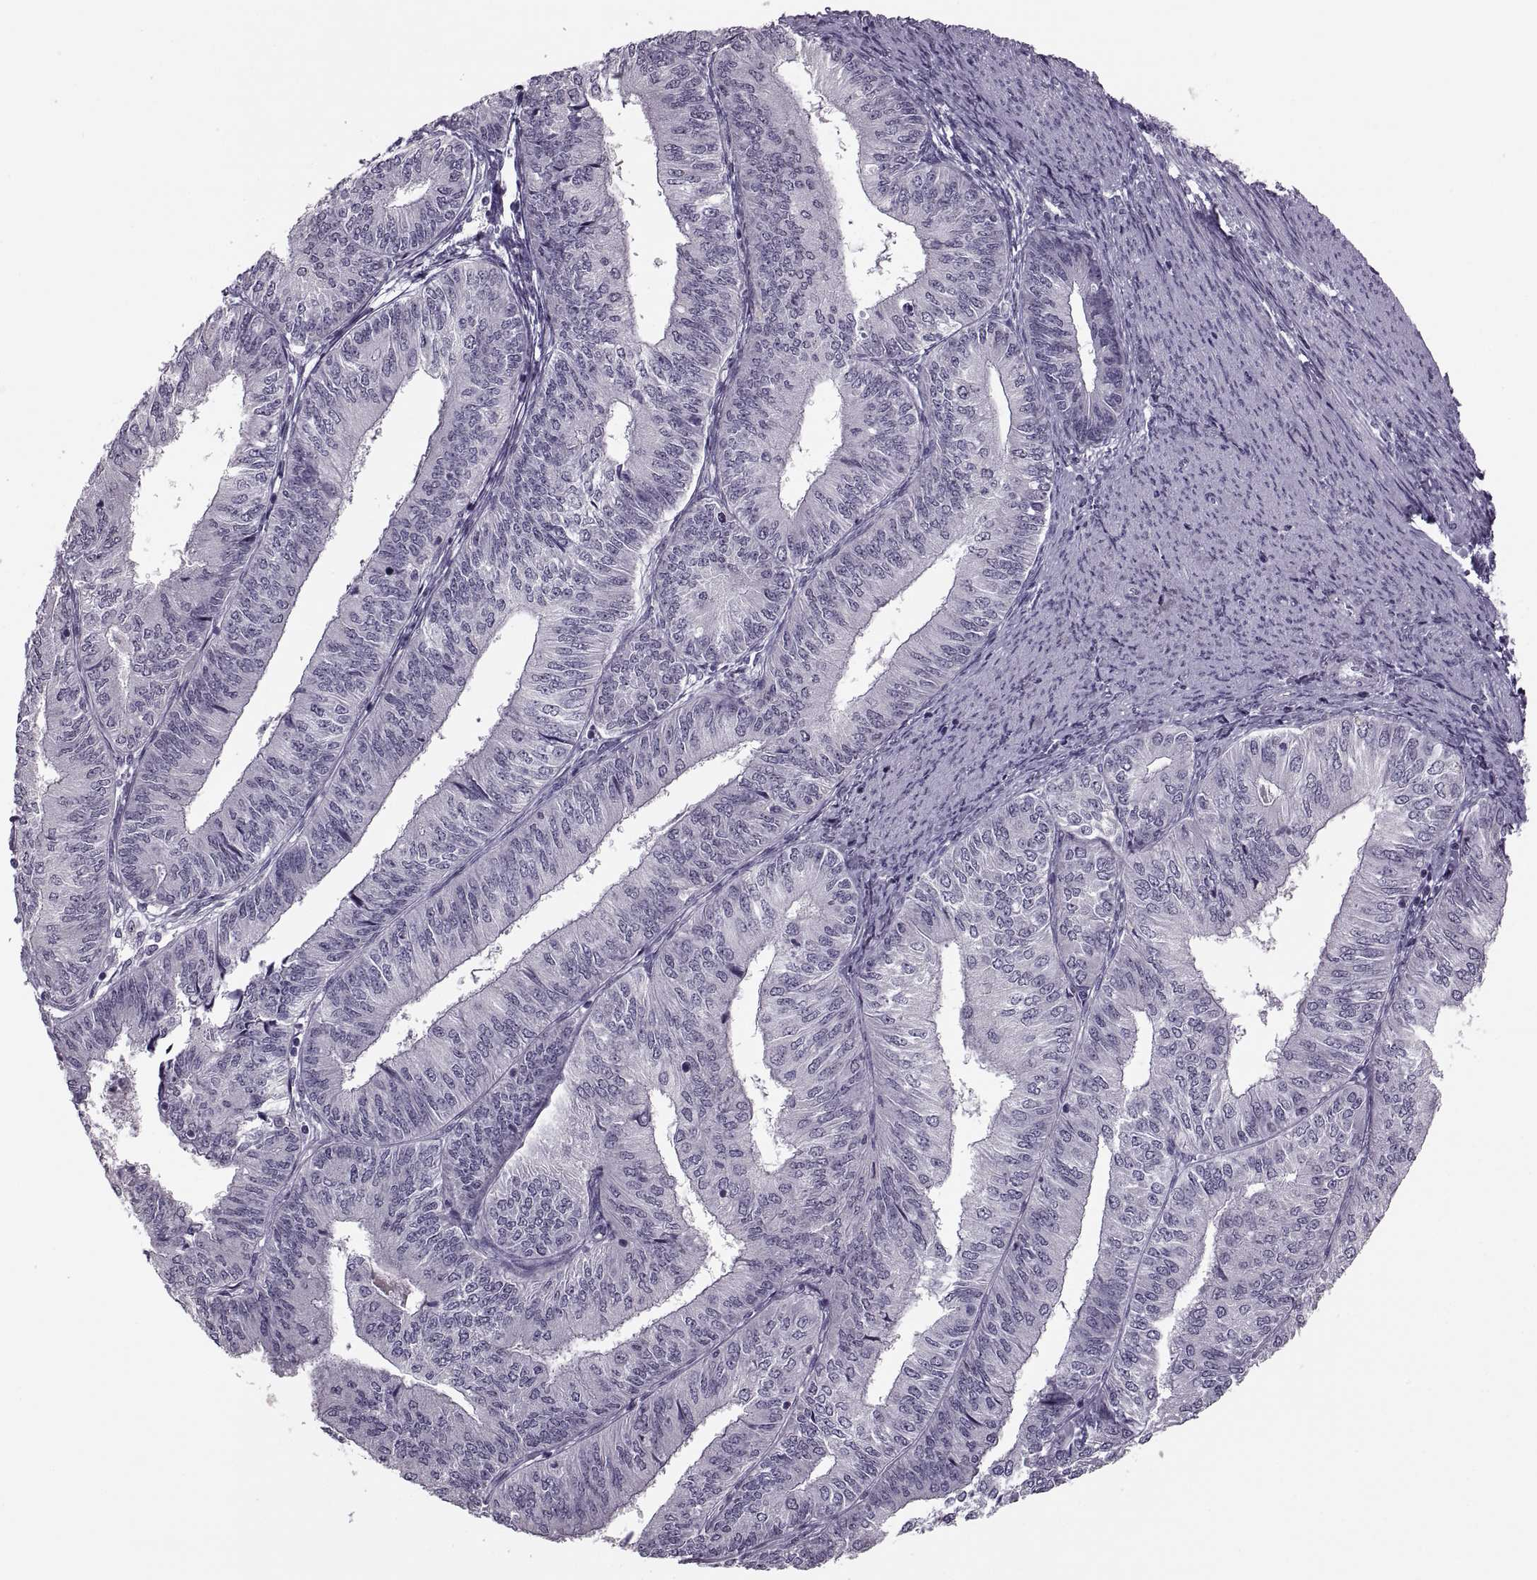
{"staining": {"intensity": "negative", "quantity": "none", "location": "none"}, "tissue": "endometrial cancer", "cell_type": "Tumor cells", "image_type": "cancer", "snomed": [{"axis": "morphology", "description": "Adenocarcinoma, NOS"}, {"axis": "topography", "description": "Endometrium"}], "caption": "Tumor cells show no significant expression in endometrial adenocarcinoma.", "gene": "PAGE5", "patient": {"sex": "female", "age": 58}}